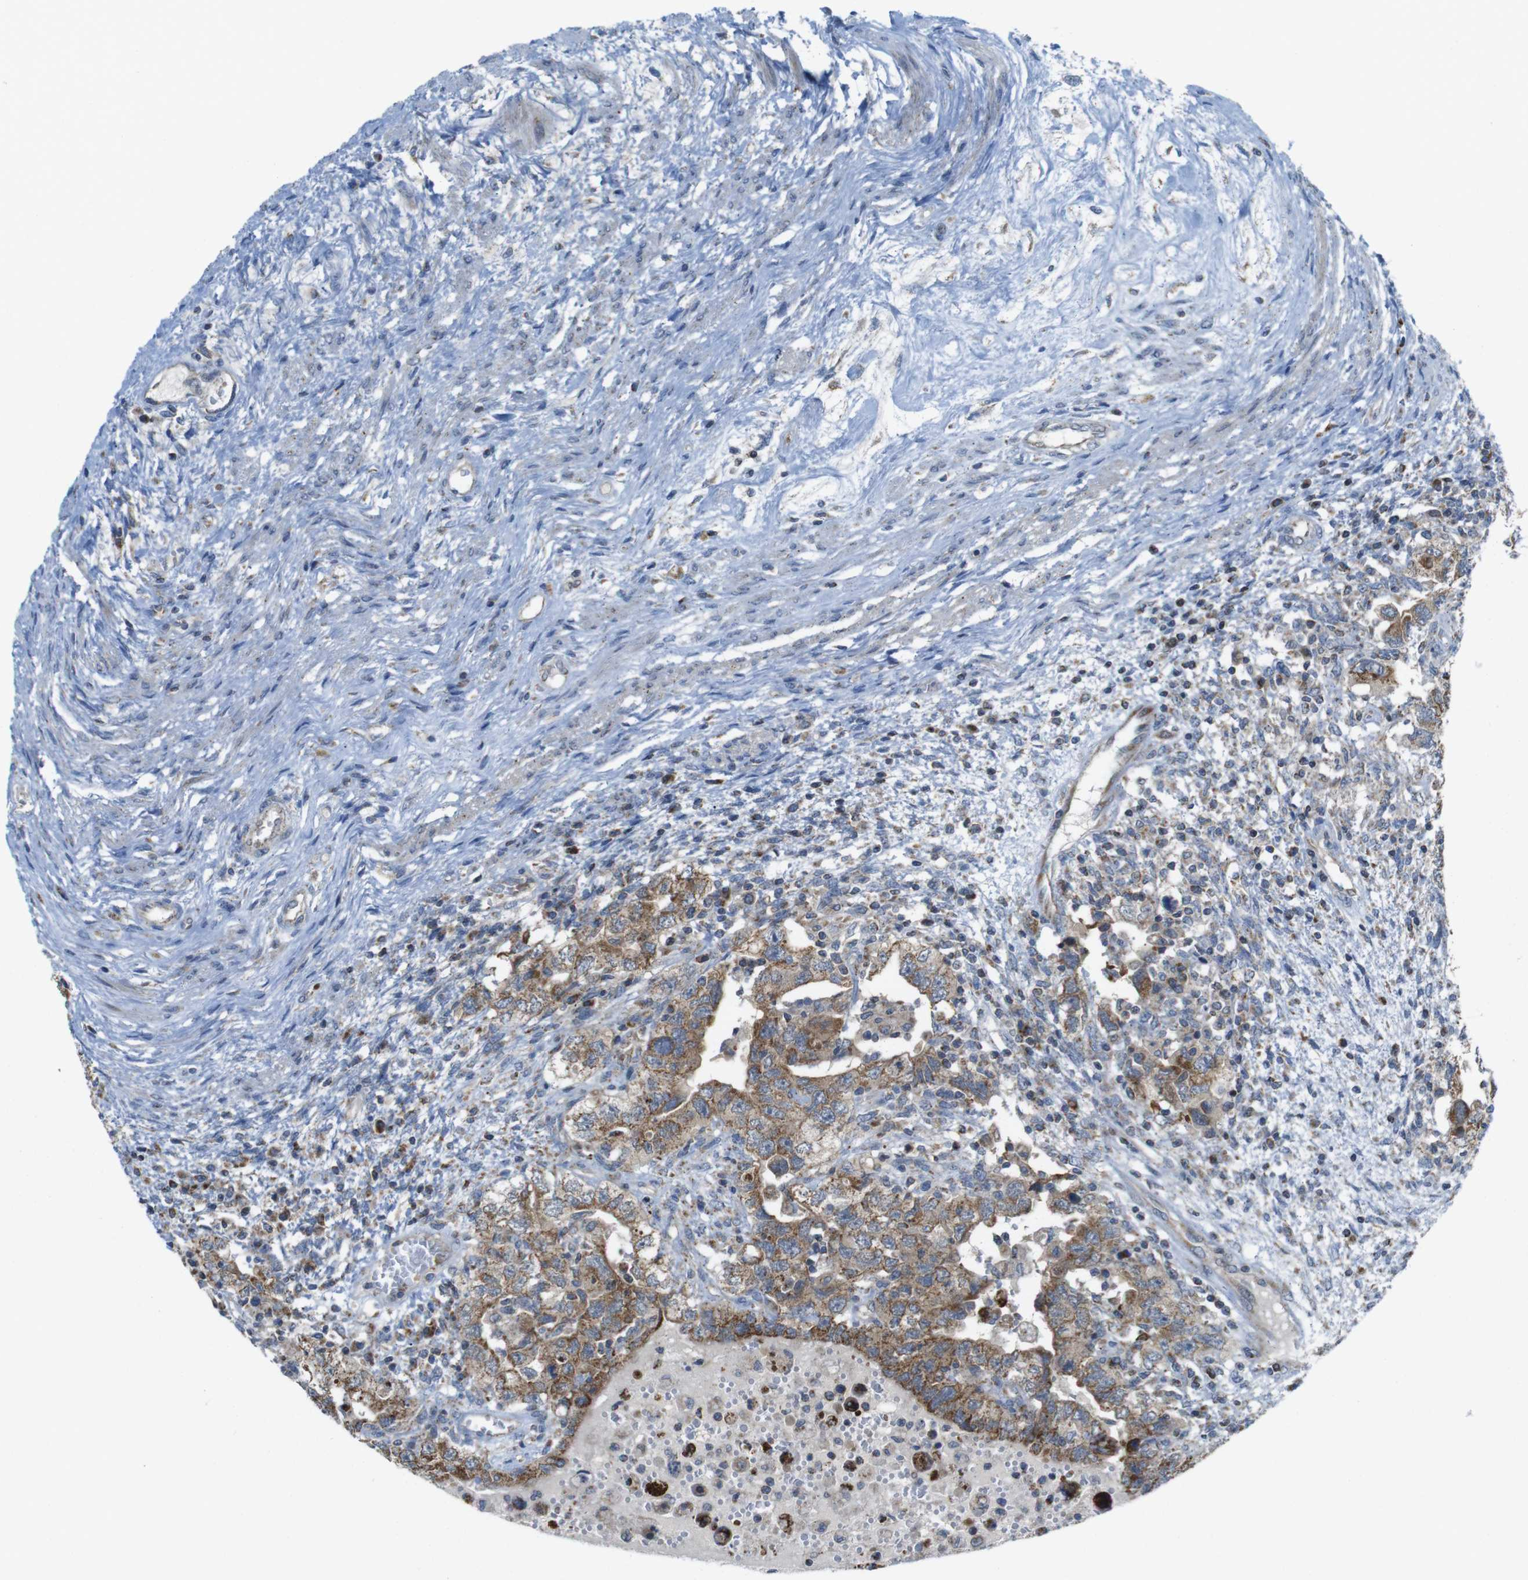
{"staining": {"intensity": "moderate", "quantity": ">75%", "location": "cytoplasmic/membranous"}, "tissue": "testis cancer", "cell_type": "Tumor cells", "image_type": "cancer", "snomed": [{"axis": "morphology", "description": "Carcinoma, Embryonal, NOS"}, {"axis": "topography", "description": "Testis"}], "caption": "Protein expression analysis of testis cancer reveals moderate cytoplasmic/membranous staining in about >75% of tumor cells. Using DAB (brown) and hematoxylin (blue) stains, captured at high magnification using brightfield microscopy.", "gene": "MARCHF1", "patient": {"sex": "male", "age": 26}}